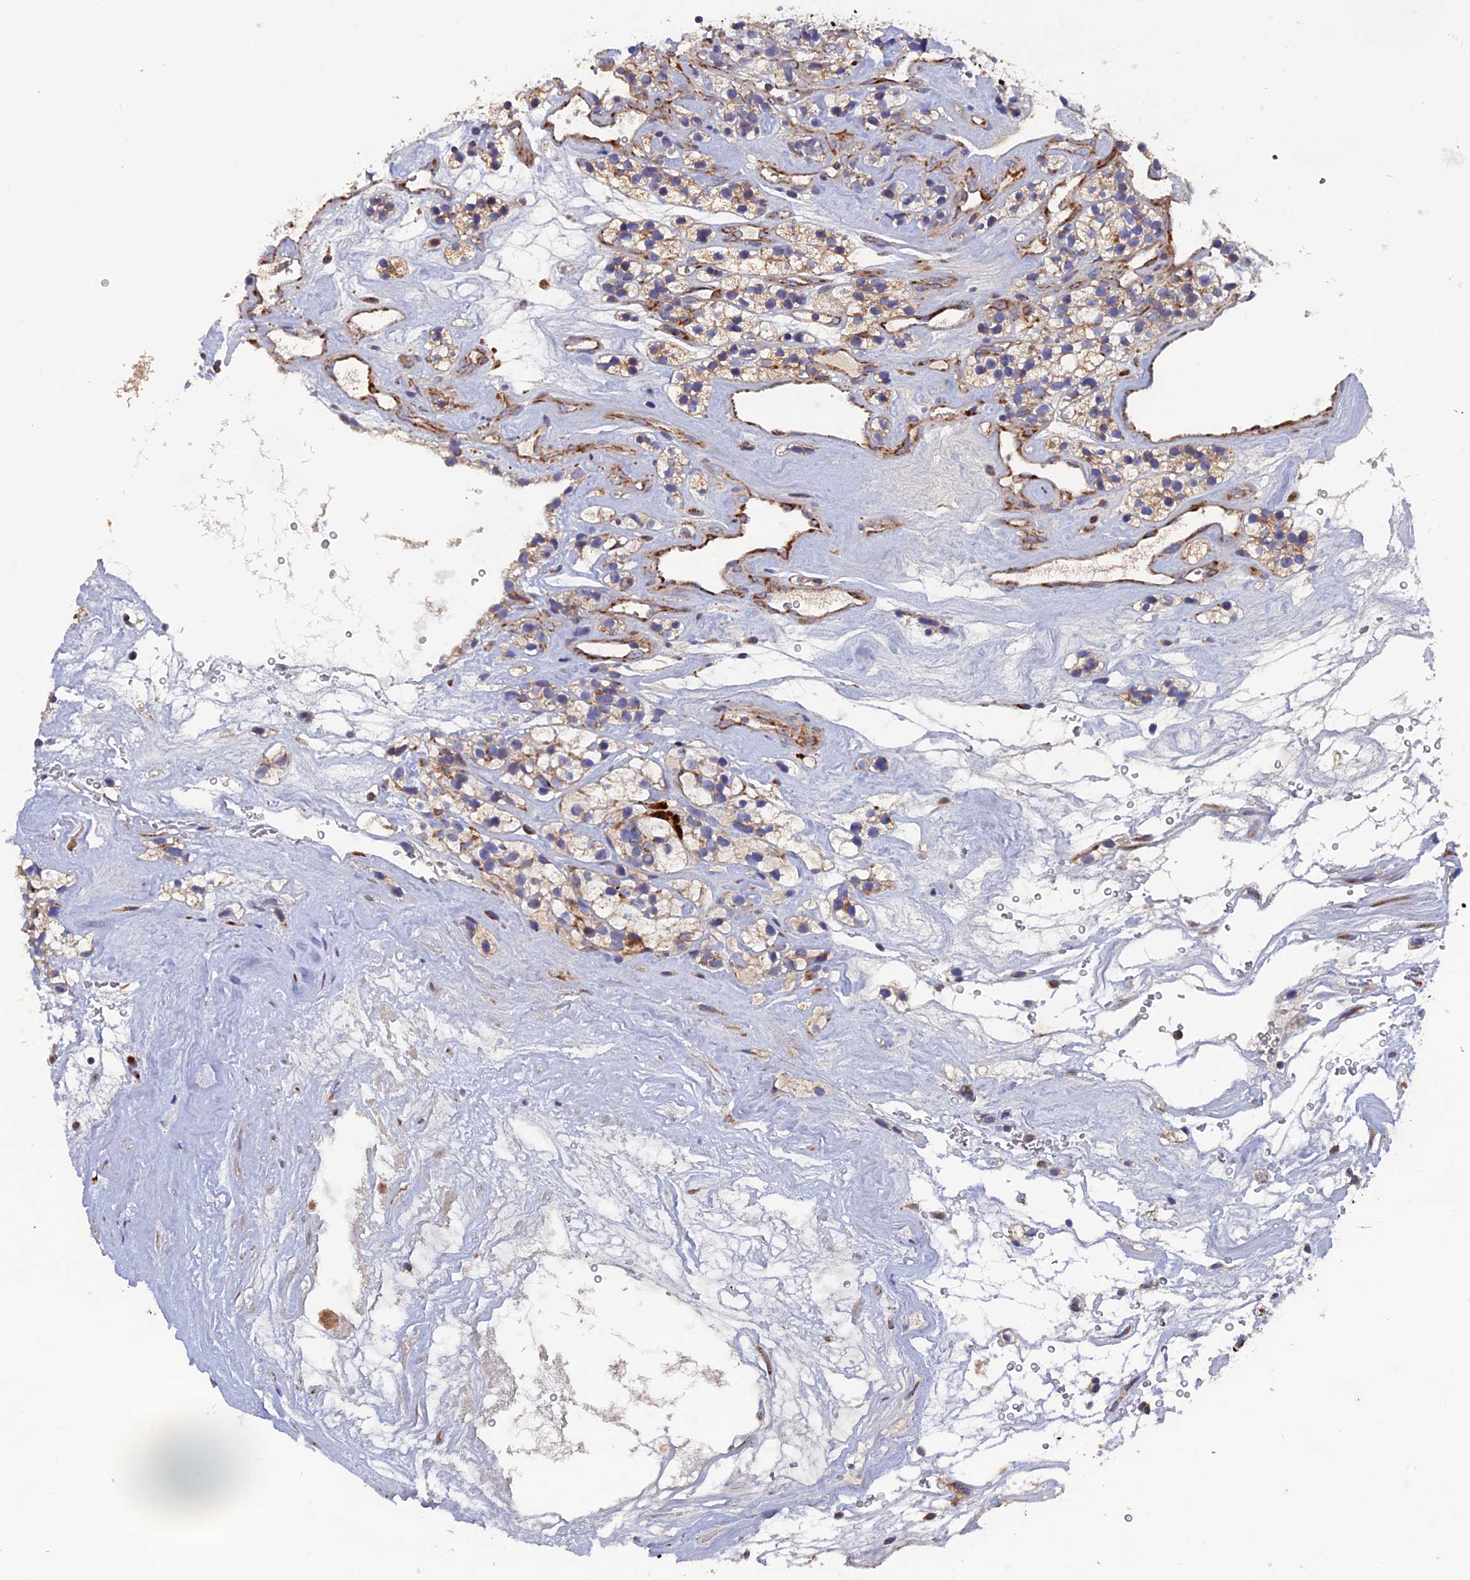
{"staining": {"intensity": "weak", "quantity": ">75%", "location": "cytoplasmic/membranous"}, "tissue": "renal cancer", "cell_type": "Tumor cells", "image_type": "cancer", "snomed": [{"axis": "morphology", "description": "Adenocarcinoma, NOS"}, {"axis": "topography", "description": "Kidney"}], "caption": "A brown stain highlights weak cytoplasmic/membranous positivity of a protein in human renal cancer tumor cells. (brown staining indicates protein expression, while blue staining denotes nuclei).", "gene": "TGFA", "patient": {"sex": "female", "age": 57}}